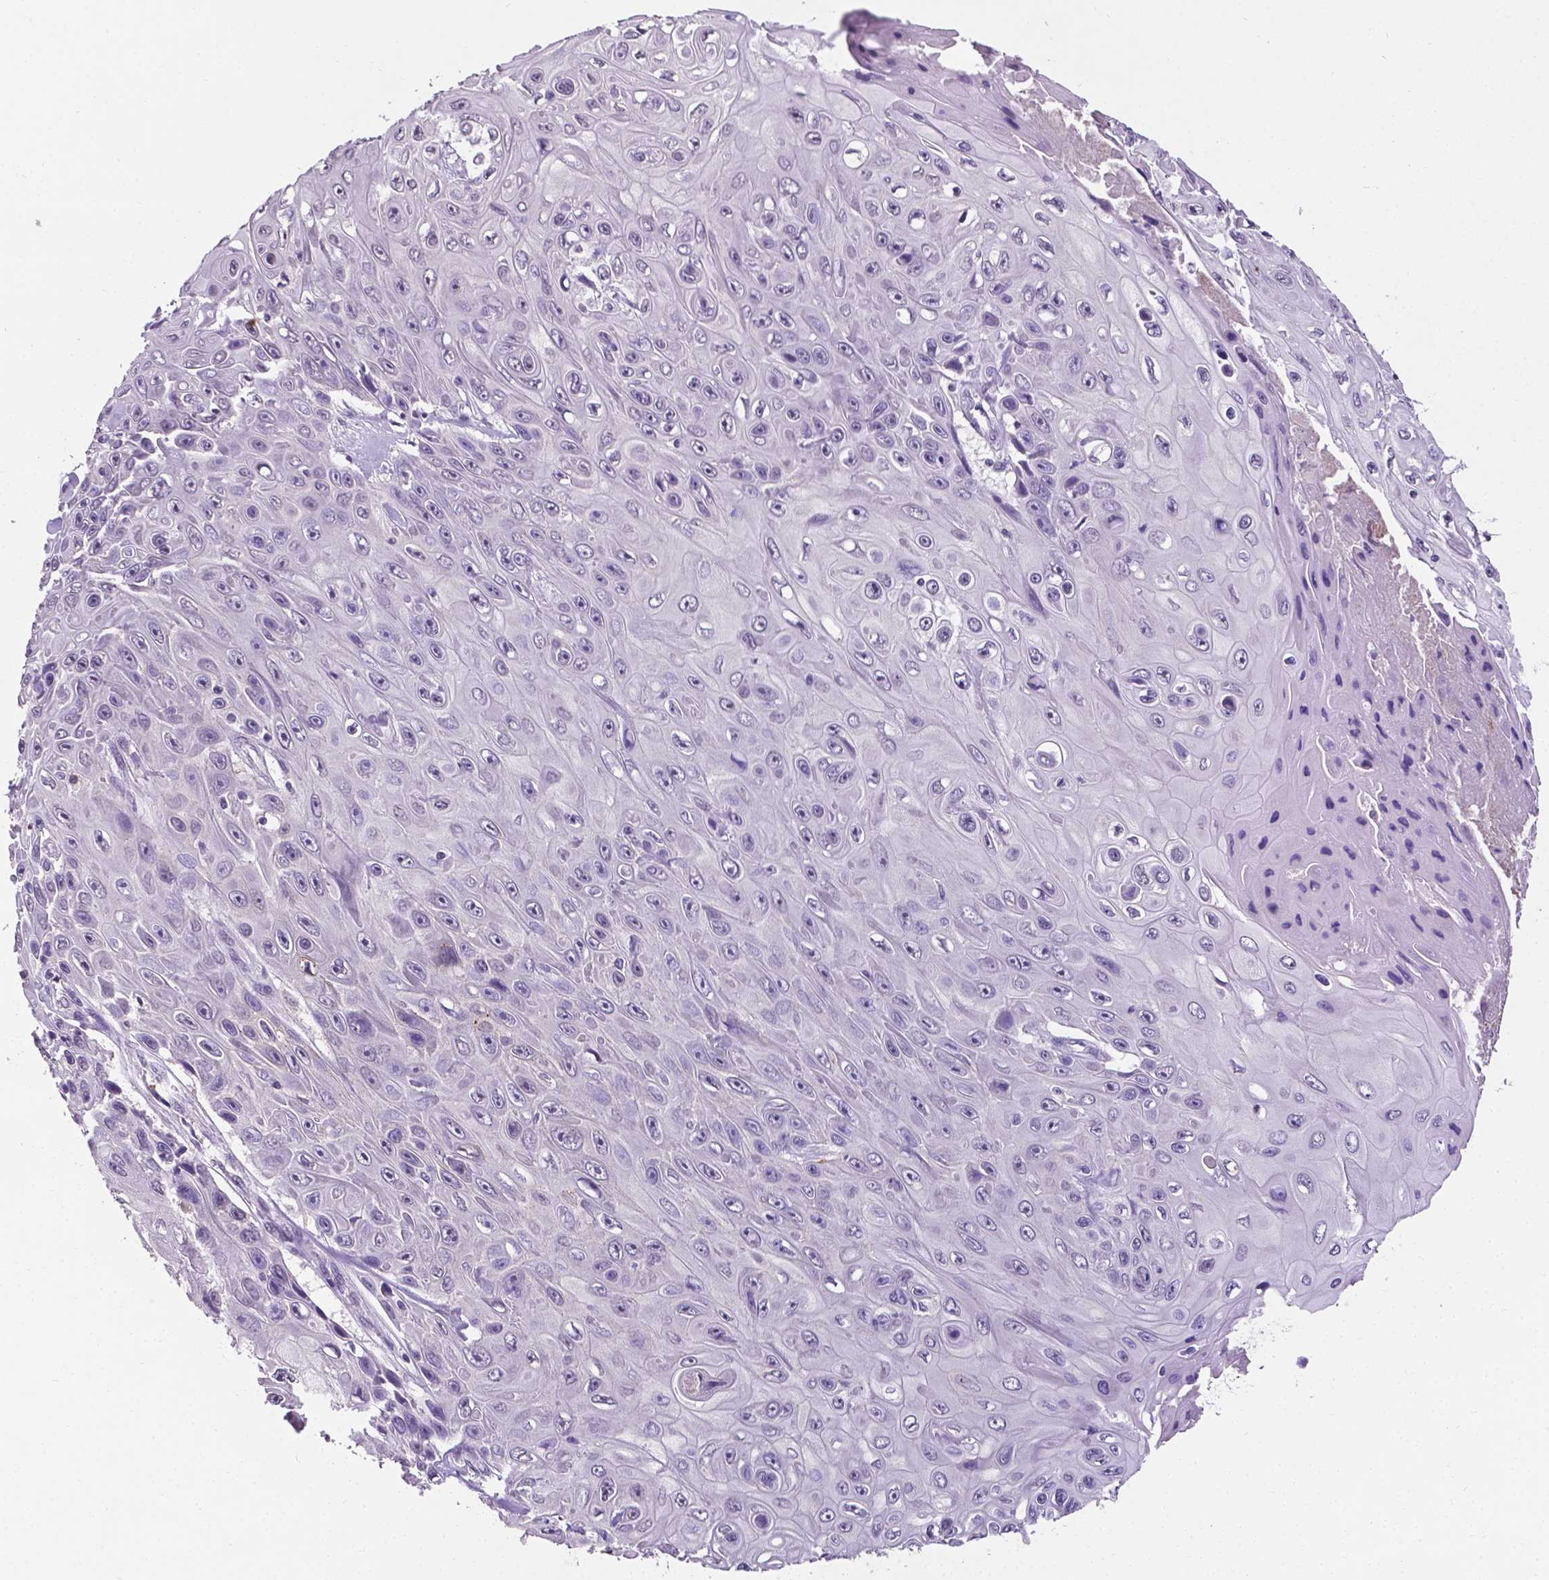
{"staining": {"intensity": "negative", "quantity": "none", "location": "none"}, "tissue": "skin cancer", "cell_type": "Tumor cells", "image_type": "cancer", "snomed": [{"axis": "morphology", "description": "Squamous cell carcinoma, NOS"}, {"axis": "topography", "description": "Skin"}], "caption": "Immunohistochemical staining of skin squamous cell carcinoma demonstrates no significant expression in tumor cells.", "gene": "APOE", "patient": {"sex": "male", "age": 82}}